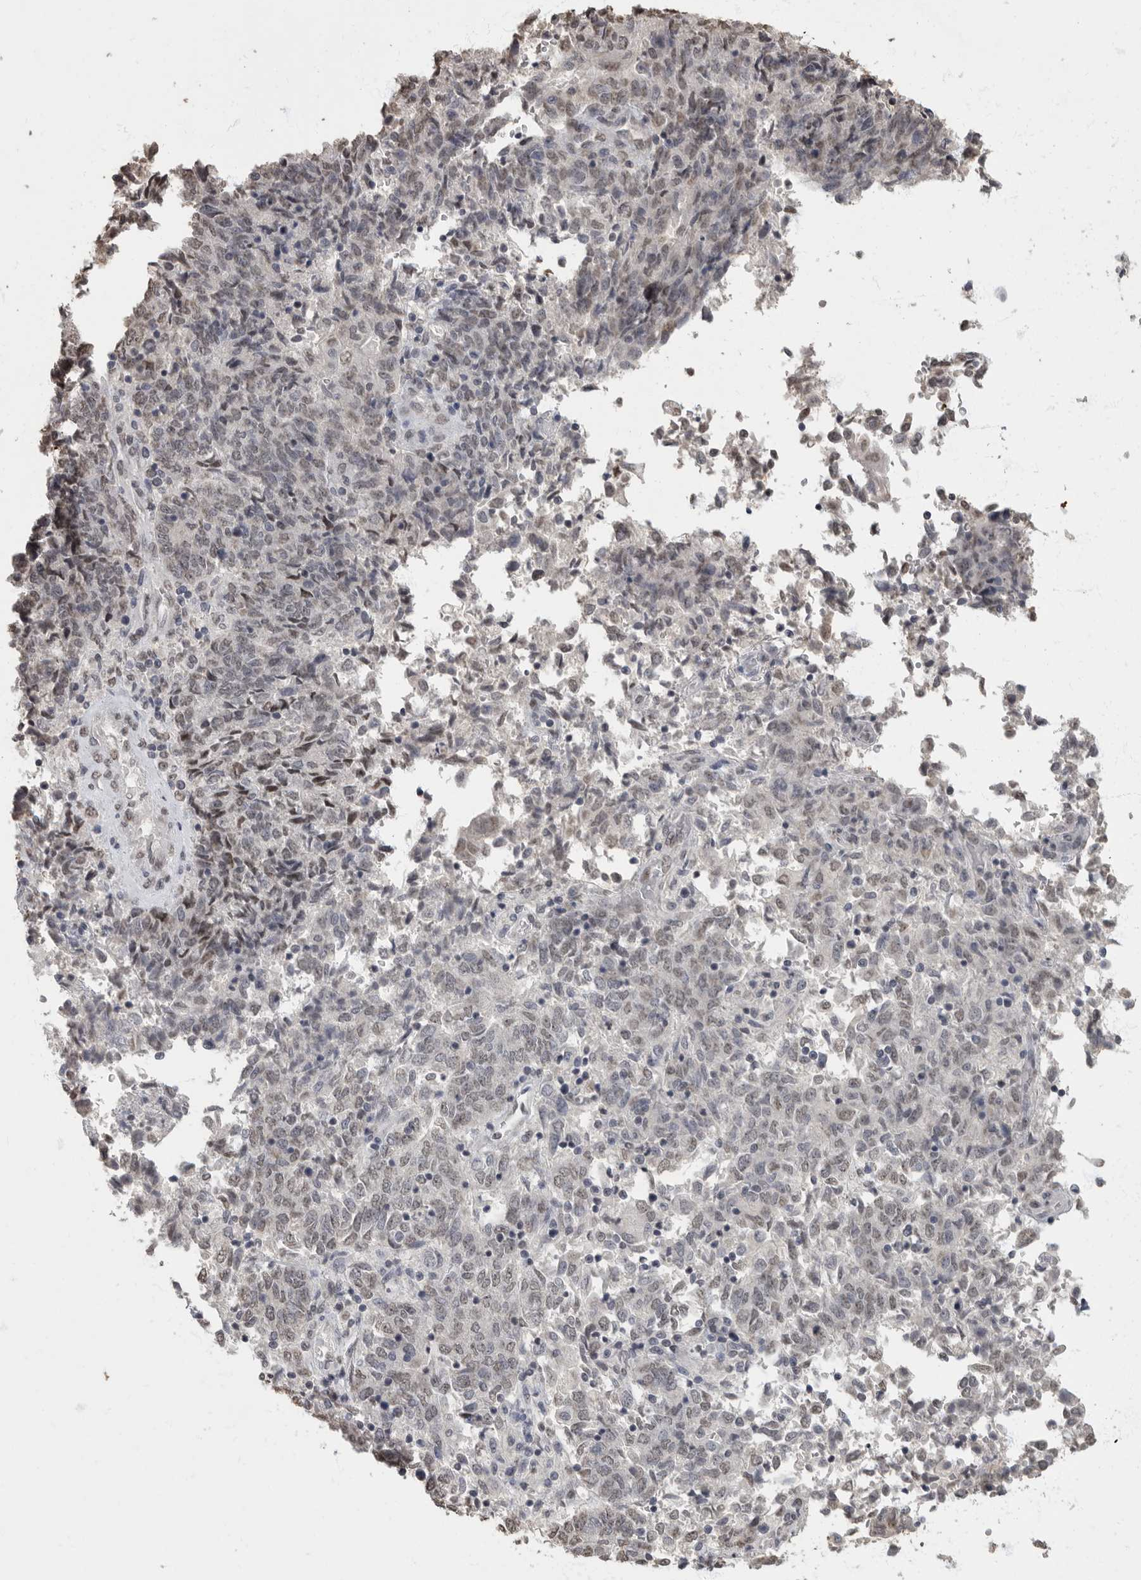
{"staining": {"intensity": "weak", "quantity": "<25%", "location": "nuclear"}, "tissue": "endometrial cancer", "cell_type": "Tumor cells", "image_type": "cancer", "snomed": [{"axis": "morphology", "description": "Adenocarcinoma, NOS"}, {"axis": "topography", "description": "Endometrium"}], "caption": "Tumor cells show no significant protein expression in endometrial cancer (adenocarcinoma).", "gene": "NBL1", "patient": {"sex": "female", "age": 80}}